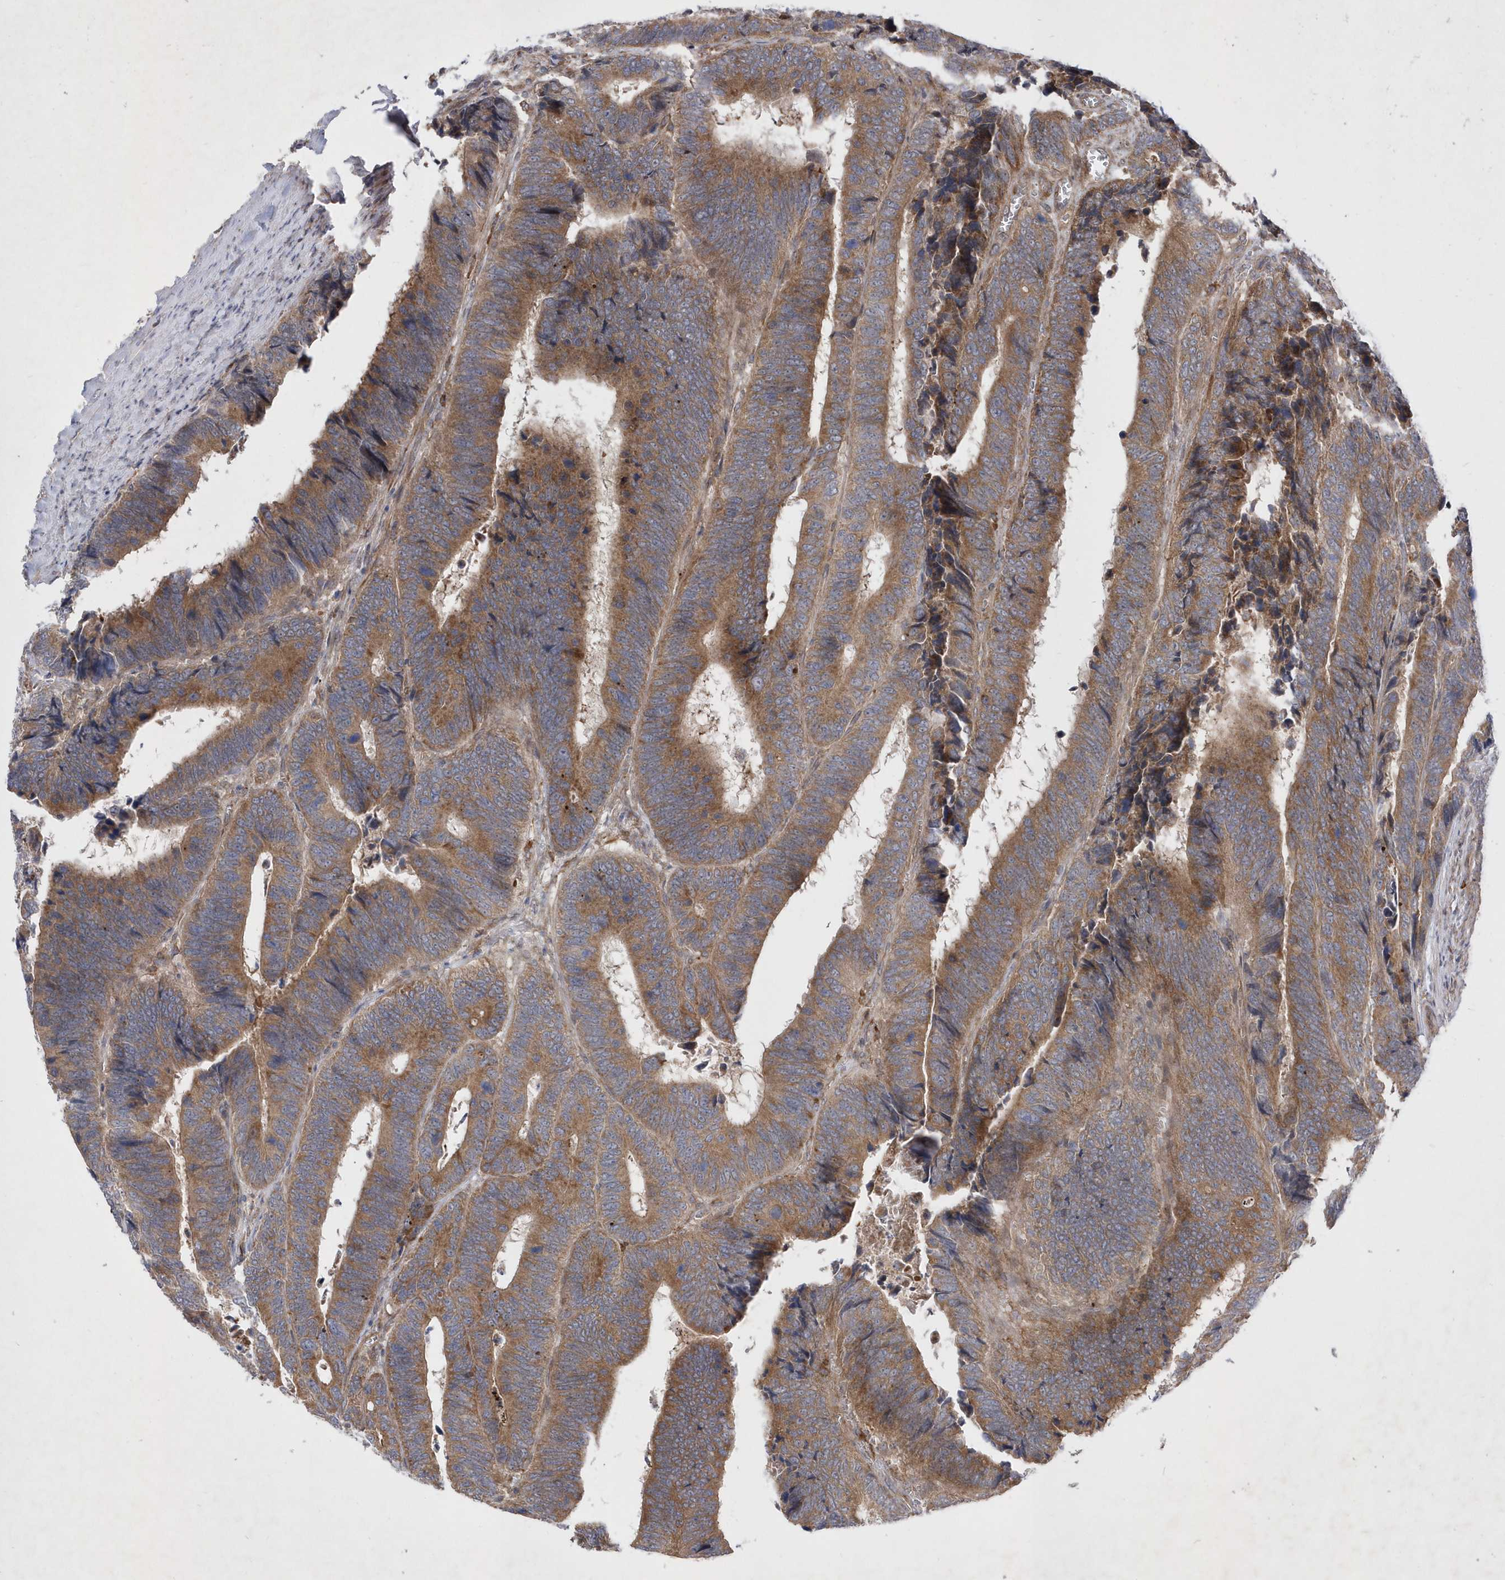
{"staining": {"intensity": "moderate", "quantity": ">75%", "location": "cytoplasmic/membranous"}, "tissue": "colorectal cancer", "cell_type": "Tumor cells", "image_type": "cancer", "snomed": [{"axis": "morphology", "description": "Adenocarcinoma, NOS"}, {"axis": "topography", "description": "Colon"}], "caption": "DAB immunohistochemical staining of colorectal cancer exhibits moderate cytoplasmic/membranous protein staining in about >75% of tumor cells.", "gene": "LONRF2", "patient": {"sex": "male", "age": 72}}